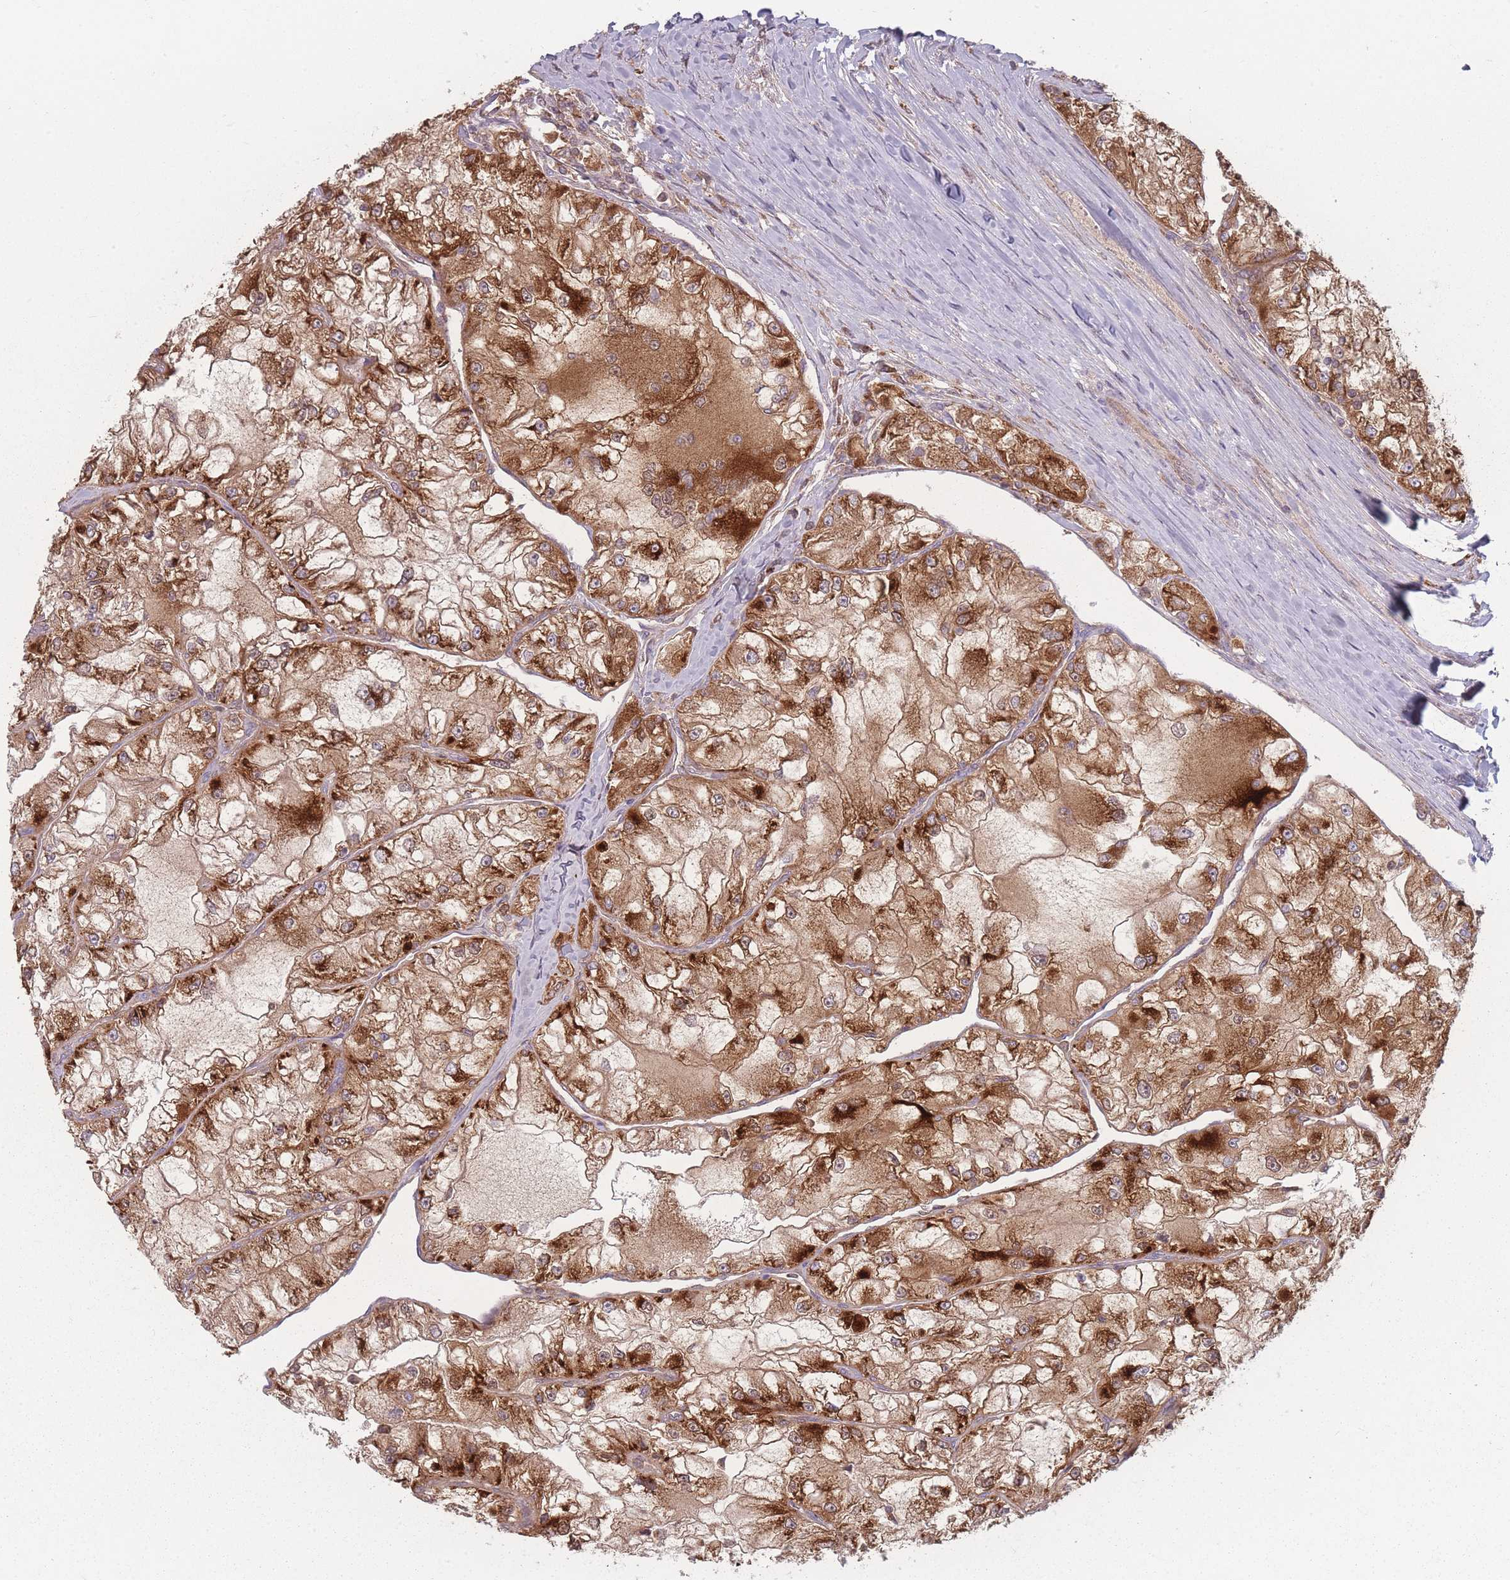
{"staining": {"intensity": "strong", "quantity": ">75%", "location": "cytoplasmic/membranous"}, "tissue": "renal cancer", "cell_type": "Tumor cells", "image_type": "cancer", "snomed": [{"axis": "morphology", "description": "Adenocarcinoma, NOS"}, {"axis": "topography", "description": "Kidney"}], "caption": "Renal cancer was stained to show a protein in brown. There is high levels of strong cytoplasmic/membranous positivity in about >75% of tumor cells.", "gene": "PEX11B", "patient": {"sex": "female", "age": 72}}